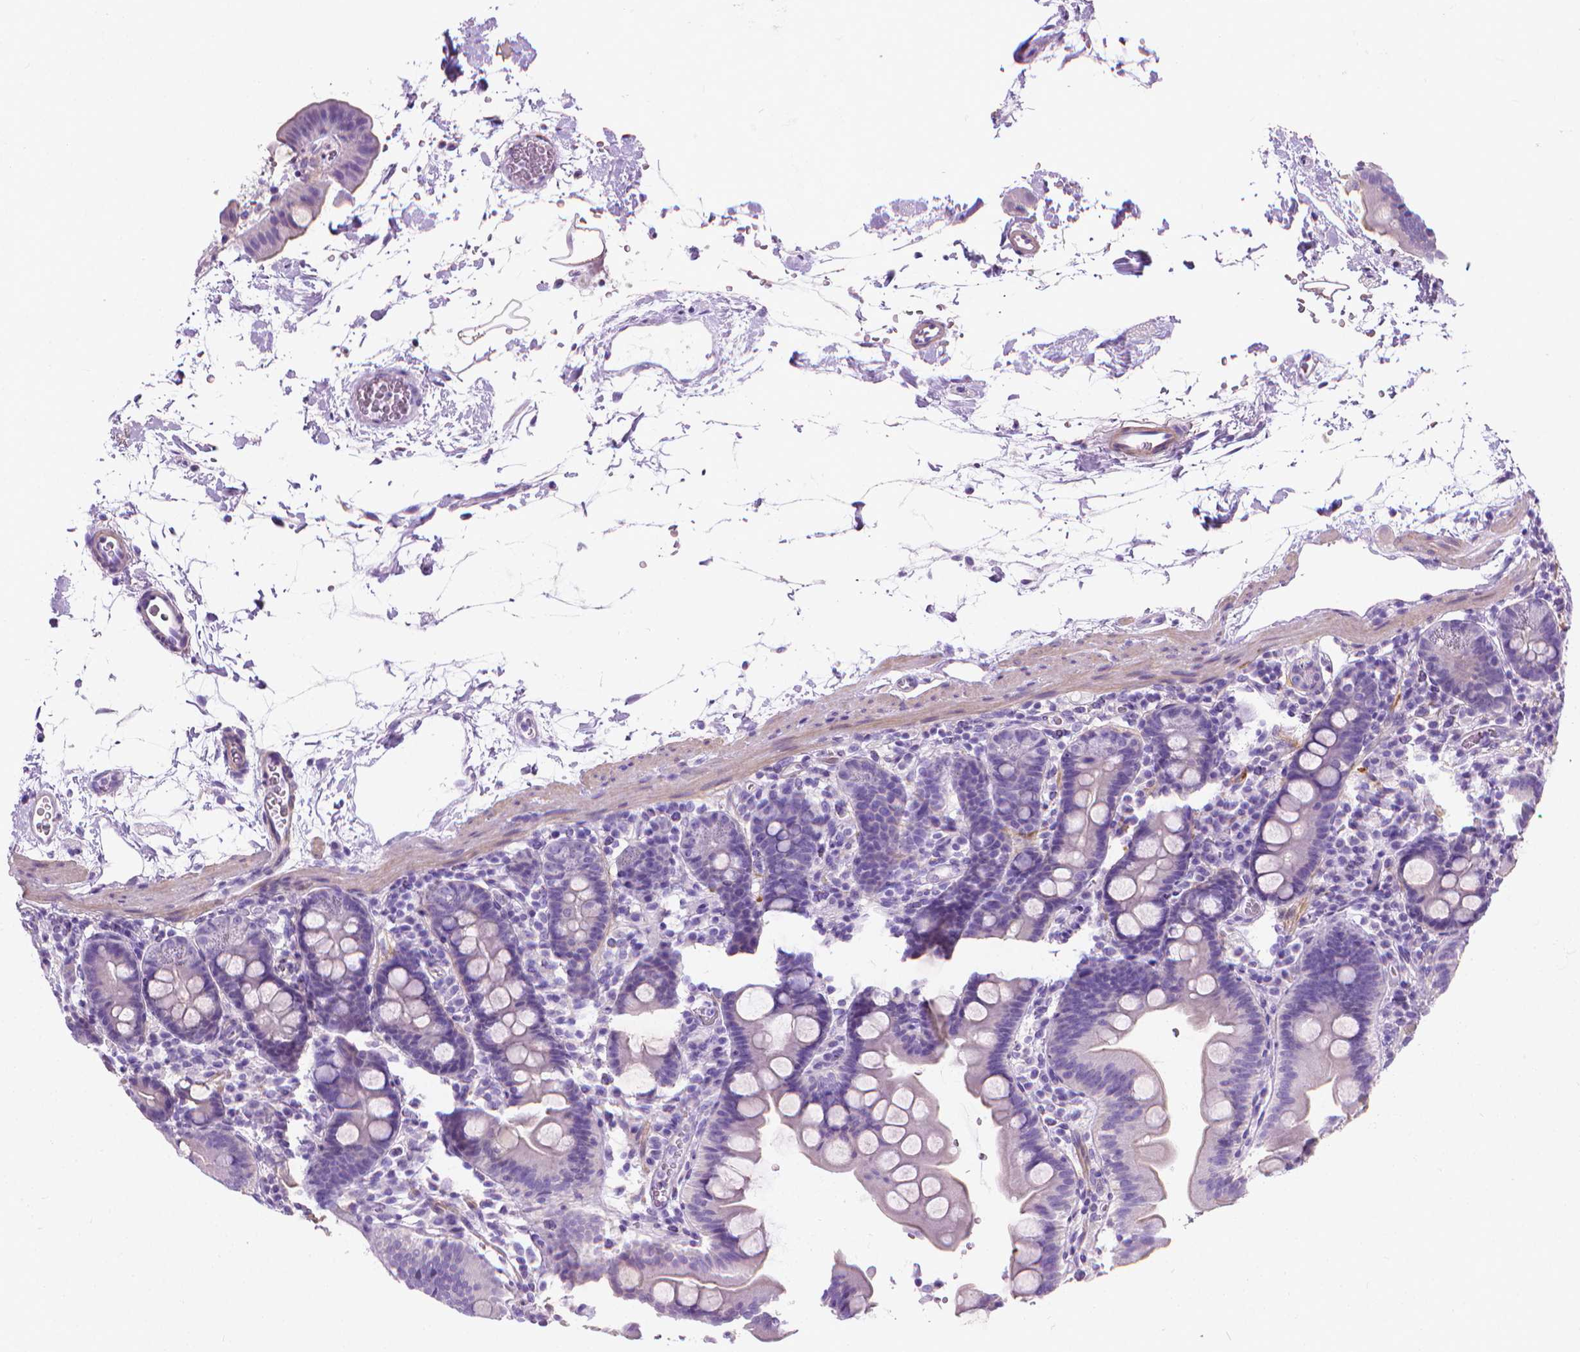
{"staining": {"intensity": "negative", "quantity": "none", "location": "none"}, "tissue": "duodenum", "cell_type": "Glandular cells", "image_type": "normal", "snomed": [{"axis": "morphology", "description": "Normal tissue, NOS"}, {"axis": "topography", "description": "Duodenum"}], "caption": "Protein analysis of normal duodenum exhibits no significant expression in glandular cells.", "gene": "FASN", "patient": {"sex": "male", "age": 59}}